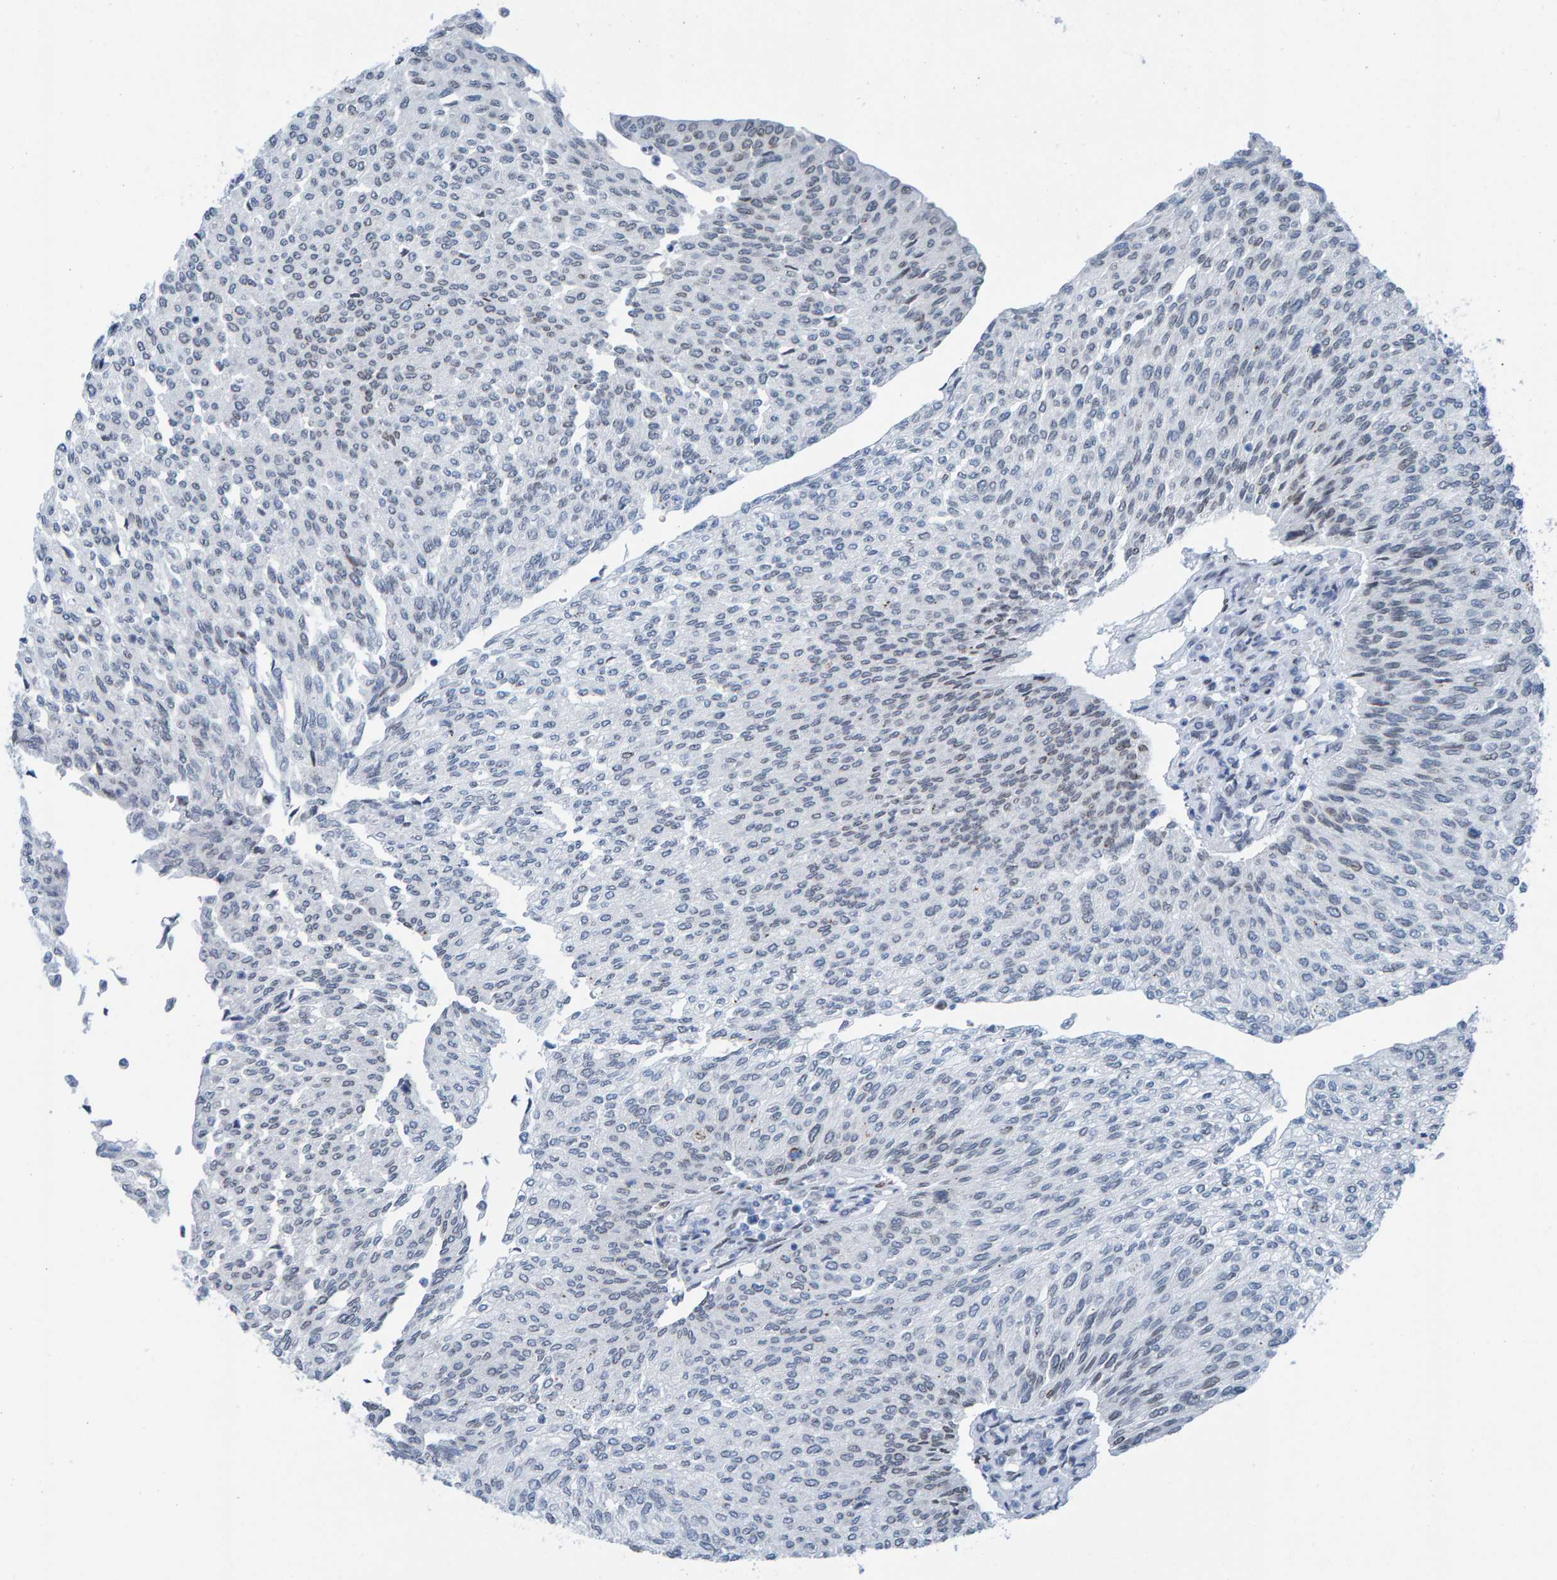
{"staining": {"intensity": "weak", "quantity": "<25%", "location": "cytoplasmic/membranous,nuclear"}, "tissue": "urothelial cancer", "cell_type": "Tumor cells", "image_type": "cancer", "snomed": [{"axis": "morphology", "description": "Urothelial carcinoma, Low grade"}, {"axis": "topography", "description": "Urinary bladder"}], "caption": "This is an immunohistochemistry photomicrograph of urothelial carcinoma (low-grade). There is no positivity in tumor cells.", "gene": "LMNB2", "patient": {"sex": "female", "age": 79}}